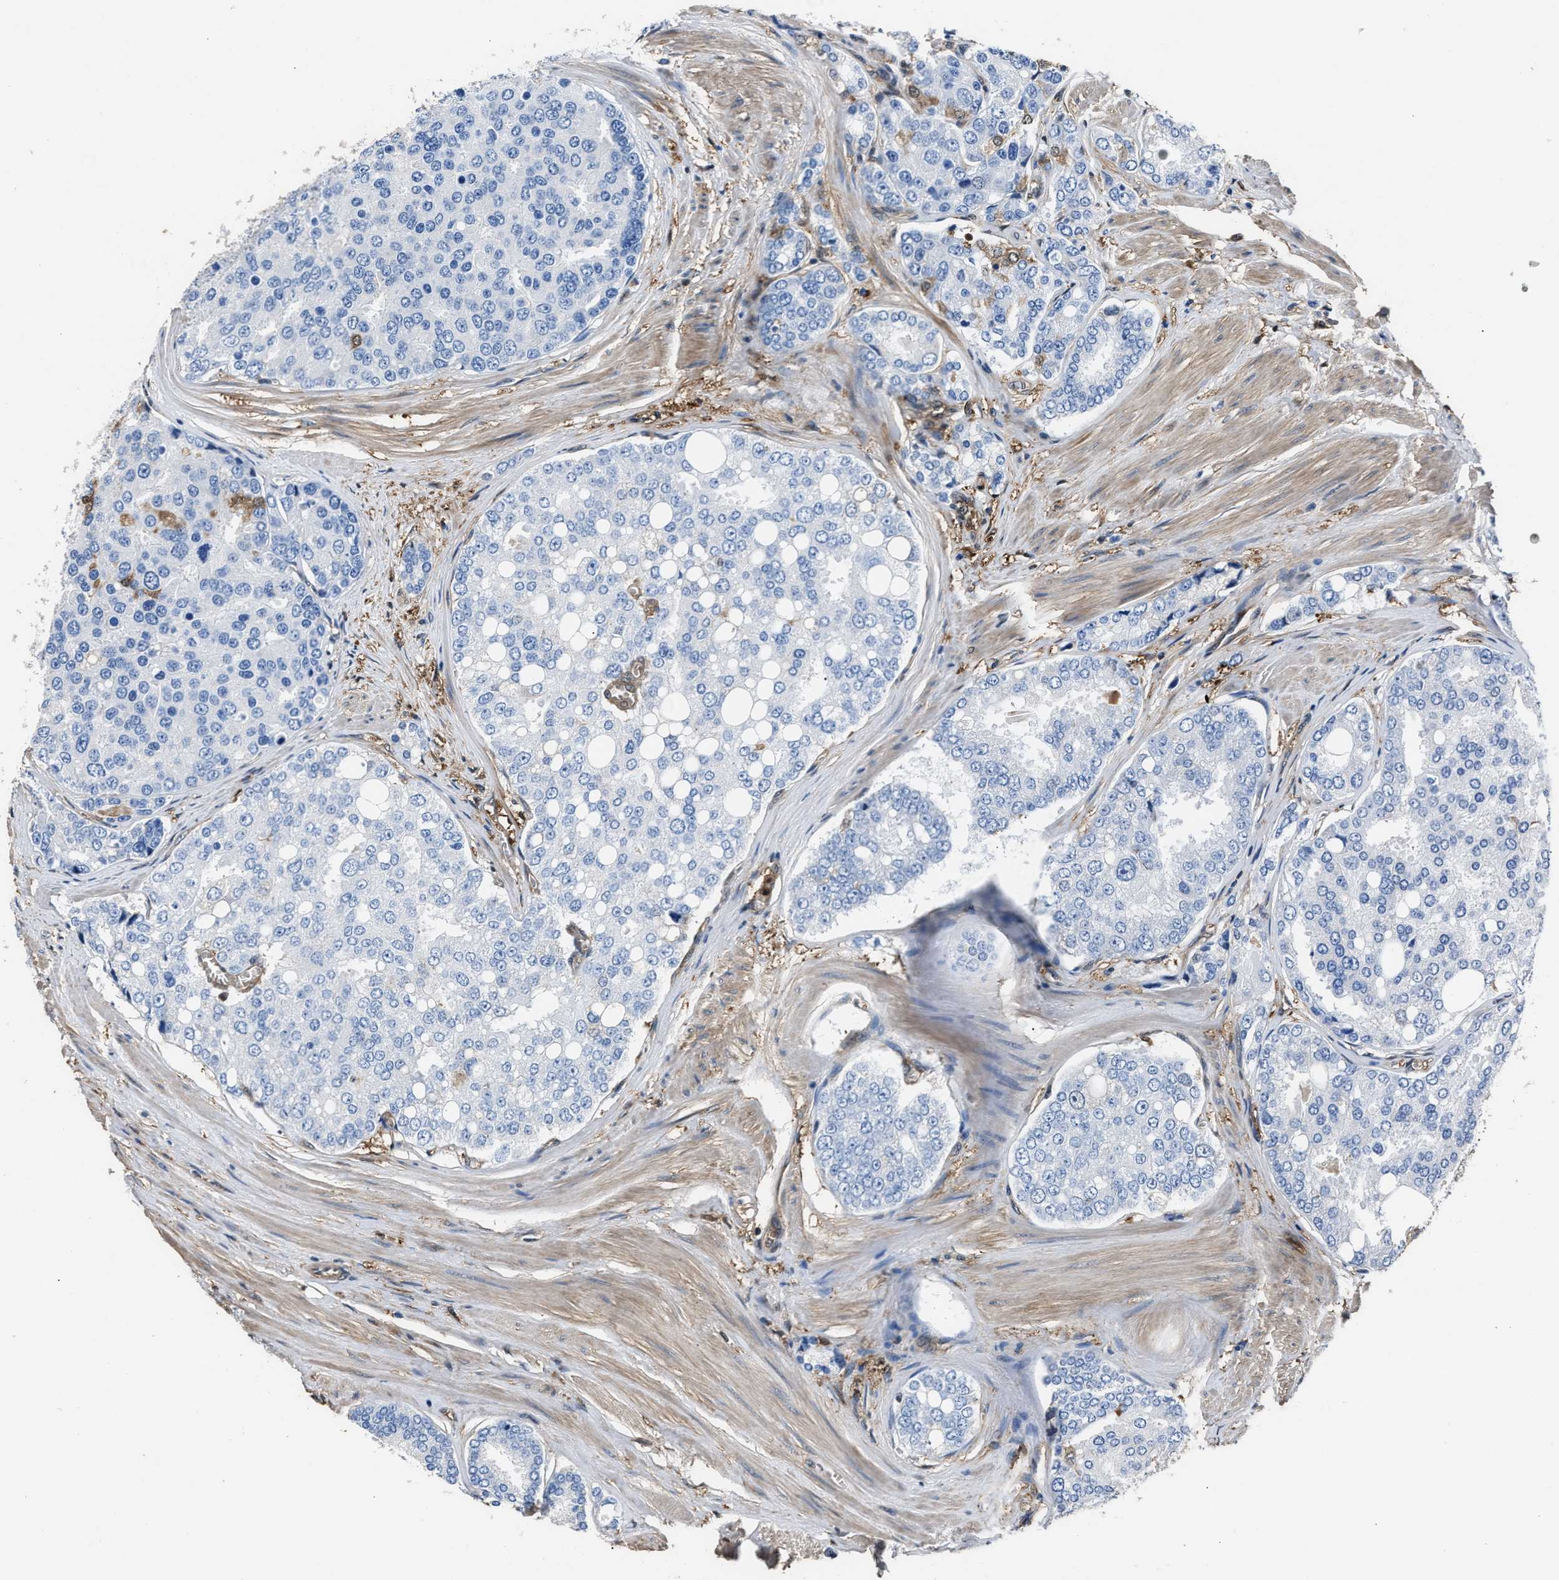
{"staining": {"intensity": "negative", "quantity": "none", "location": "none"}, "tissue": "prostate cancer", "cell_type": "Tumor cells", "image_type": "cancer", "snomed": [{"axis": "morphology", "description": "Adenocarcinoma, High grade"}, {"axis": "topography", "description": "Prostate"}], "caption": "DAB immunohistochemical staining of human prostate cancer demonstrates no significant staining in tumor cells. (Immunohistochemistry (ihc), brightfield microscopy, high magnification).", "gene": "GSTP1", "patient": {"sex": "male", "age": 50}}